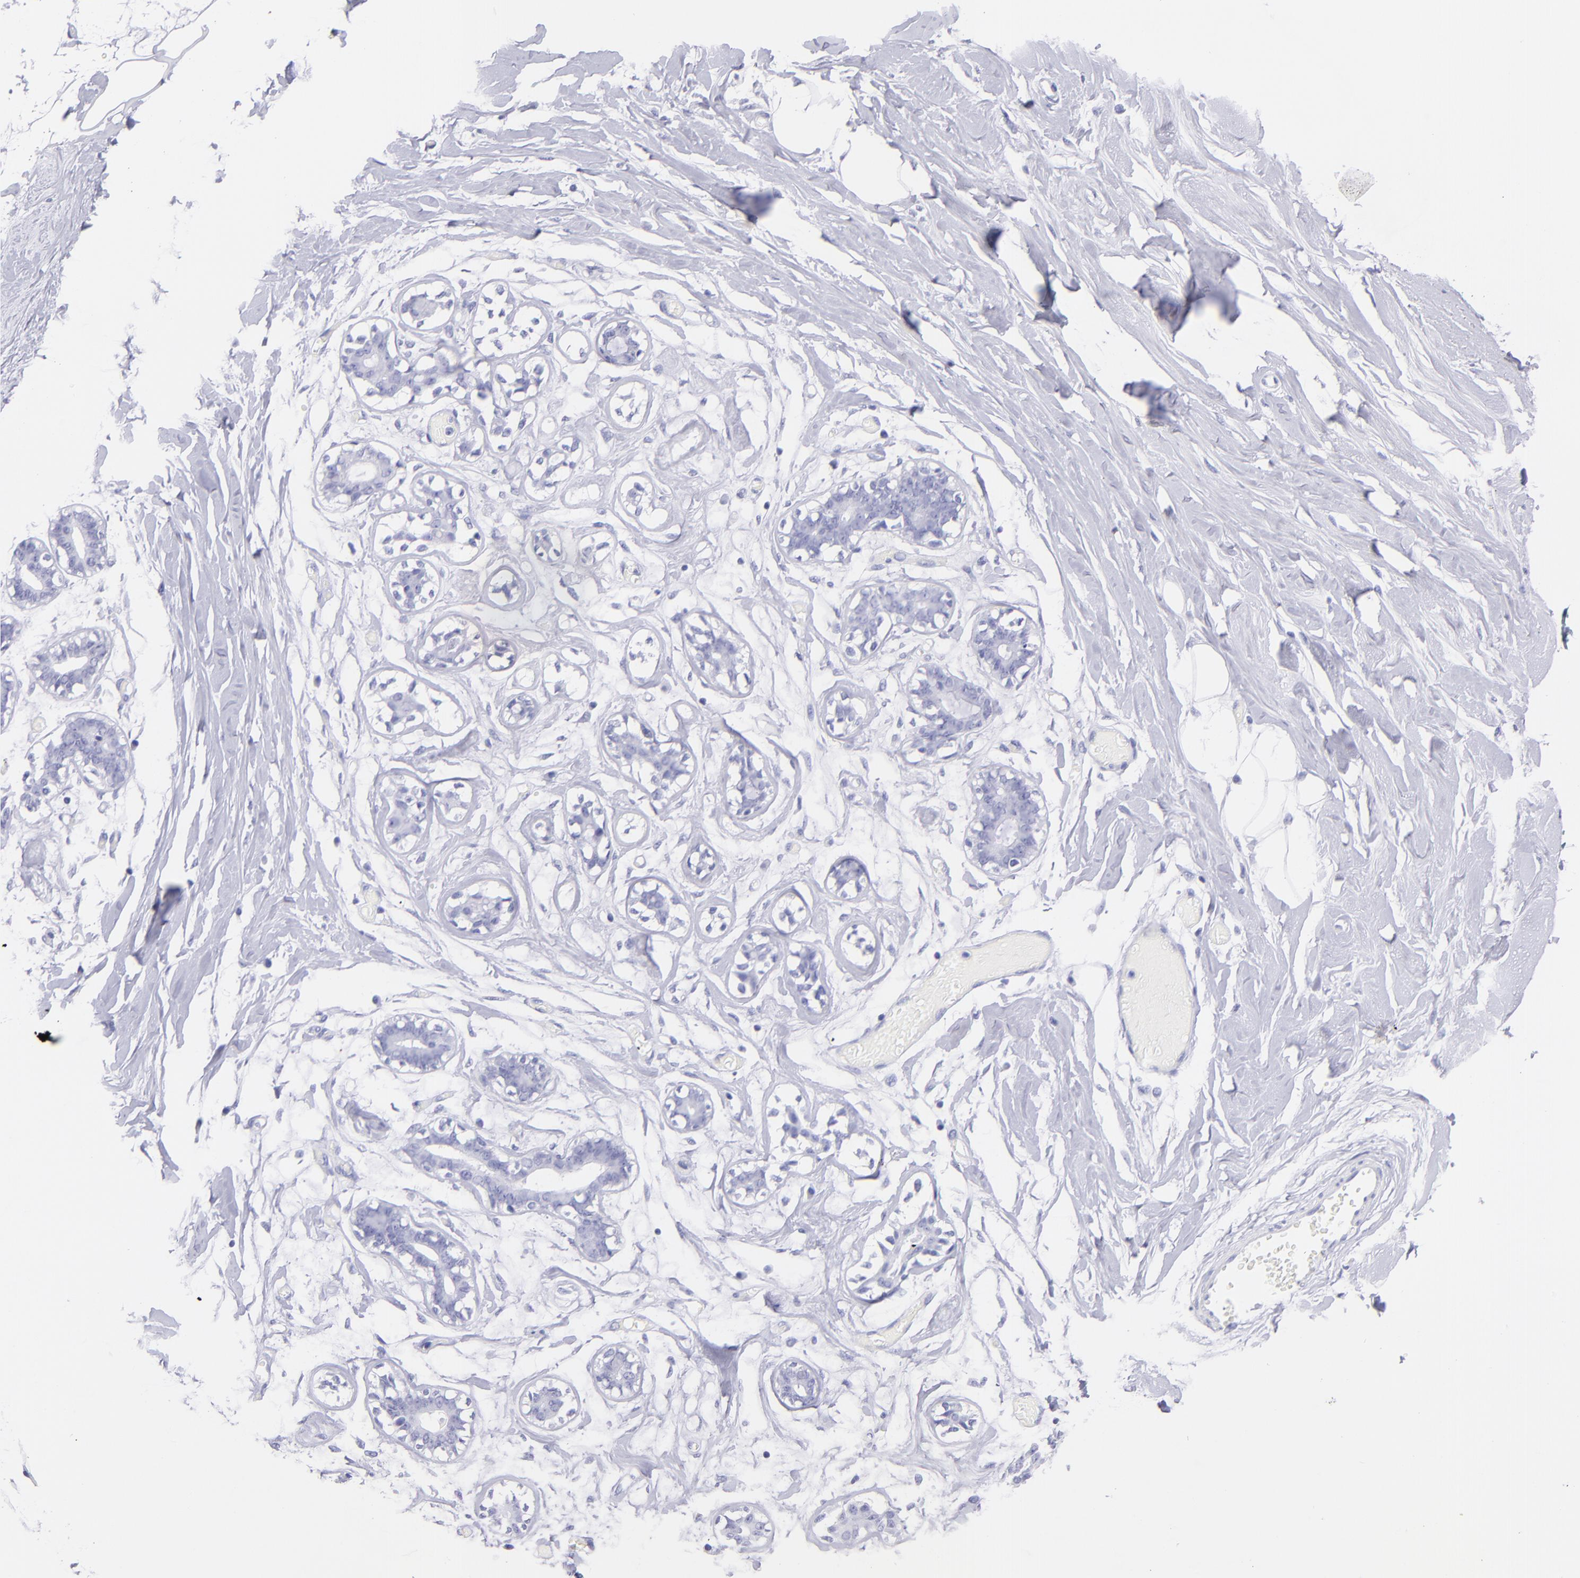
{"staining": {"intensity": "negative", "quantity": "none", "location": "none"}, "tissue": "breast", "cell_type": "Adipocytes", "image_type": "normal", "snomed": [{"axis": "morphology", "description": "Normal tissue, NOS"}, {"axis": "morphology", "description": "Fibrosis, NOS"}, {"axis": "topography", "description": "Breast"}], "caption": "Photomicrograph shows no significant protein expression in adipocytes of benign breast. (Stains: DAB (3,3'-diaminobenzidine) immunohistochemistry with hematoxylin counter stain, Microscopy: brightfield microscopy at high magnification).", "gene": "CNP", "patient": {"sex": "female", "age": 39}}